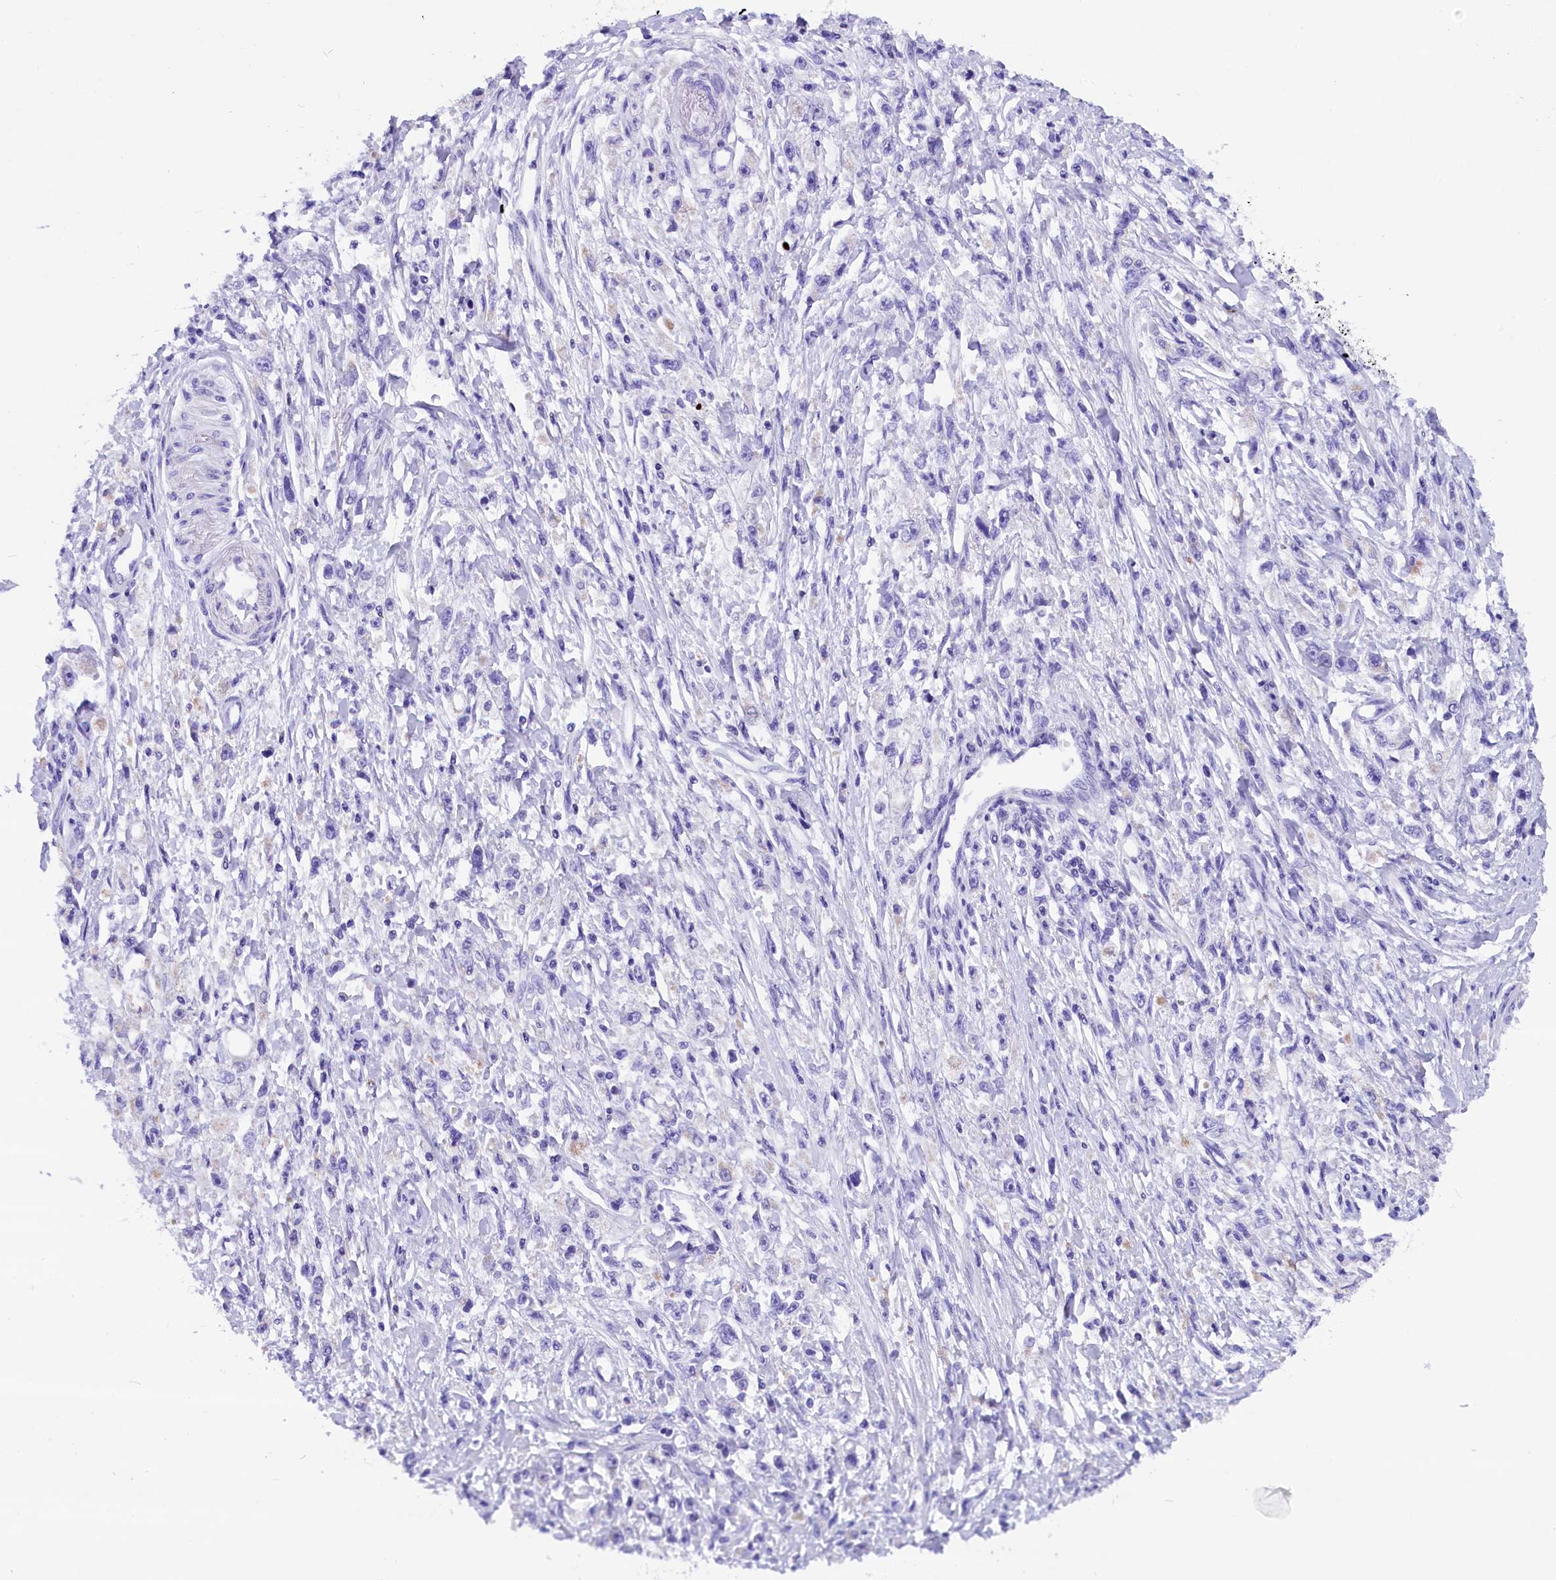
{"staining": {"intensity": "negative", "quantity": "none", "location": "none"}, "tissue": "stomach cancer", "cell_type": "Tumor cells", "image_type": "cancer", "snomed": [{"axis": "morphology", "description": "Adenocarcinoma, NOS"}, {"axis": "topography", "description": "Stomach"}], "caption": "Tumor cells show no significant protein expression in stomach cancer.", "gene": "ABAT", "patient": {"sex": "female", "age": 59}}